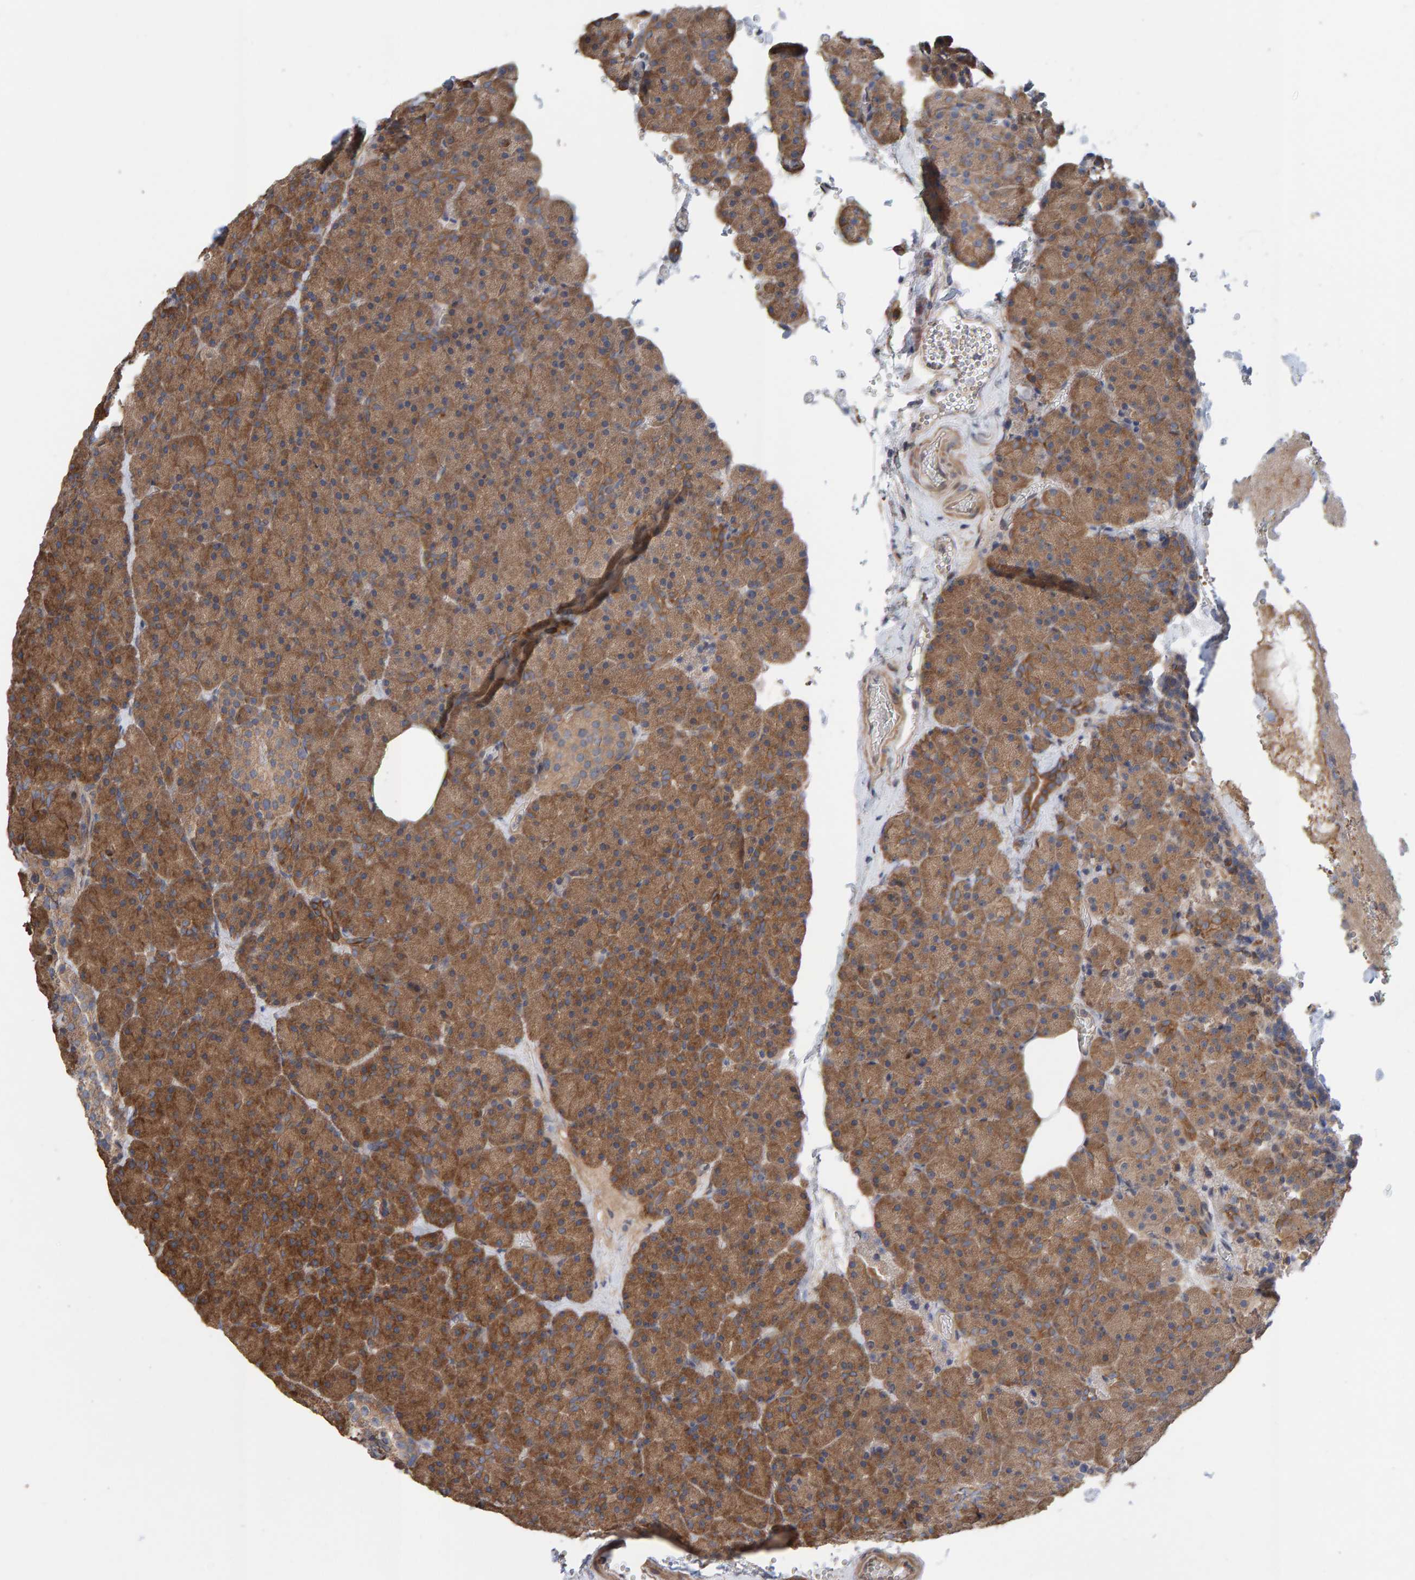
{"staining": {"intensity": "moderate", "quantity": ">75%", "location": "cytoplasmic/membranous"}, "tissue": "pancreas", "cell_type": "Exocrine glandular cells", "image_type": "normal", "snomed": [{"axis": "morphology", "description": "Normal tissue, NOS"}, {"axis": "morphology", "description": "Carcinoid, malignant, NOS"}, {"axis": "topography", "description": "Pancreas"}], "caption": "This is an image of IHC staining of benign pancreas, which shows moderate expression in the cytoplasmic/membranous of exocrine glandular cells.", "gene": "LRSAM1", "patient": {"sex": "female", "age": 35}}